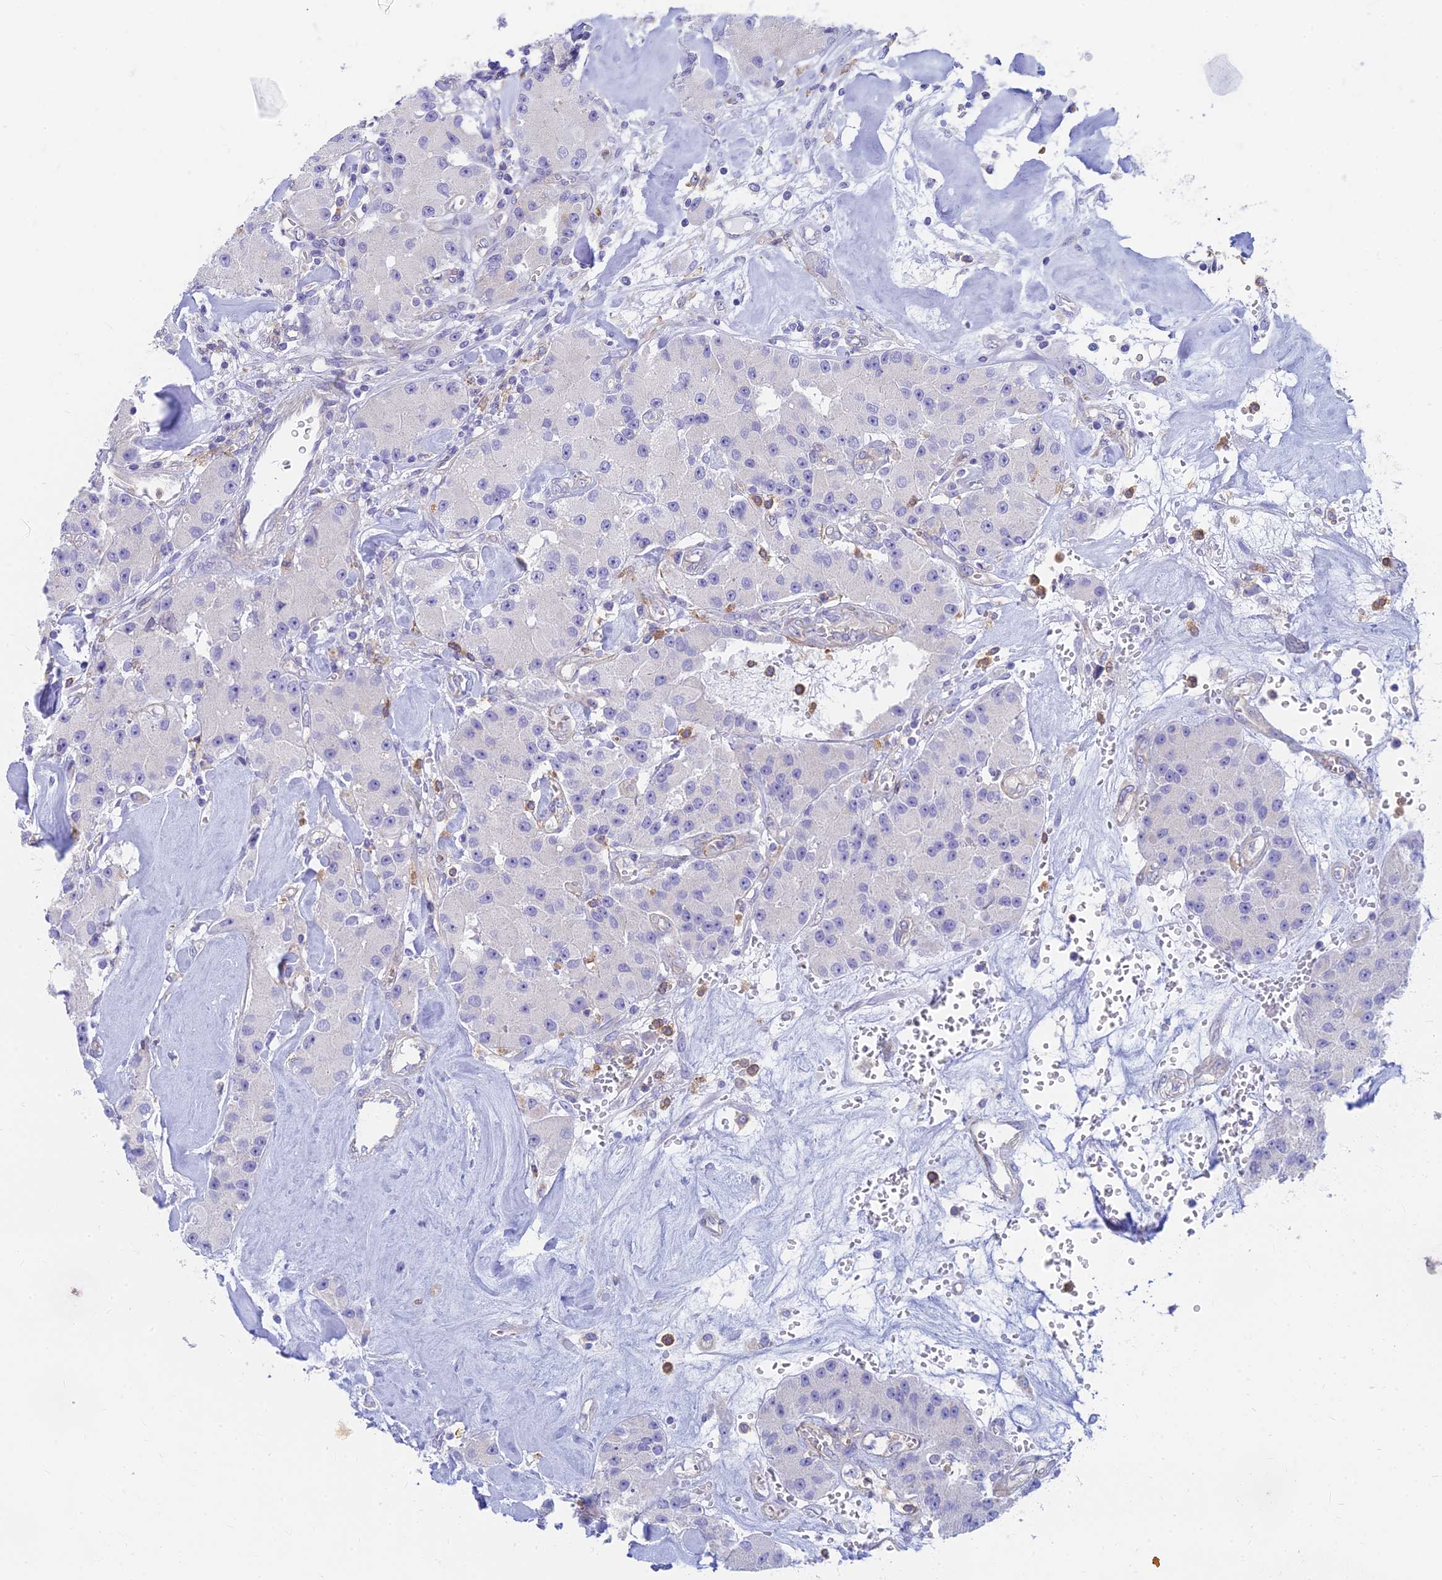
{"staining": {"intensity": "negative", "quantity": "none", "location": "none"}, "tissue": "carcinoid", "cell_type": "Tumor cells", "image_type": "cancer", "snomed": [{"axis": "morphology", "description": "Carcinoid, malignant, NOS"}, {"axis": "topography", "description": "Pancreas"}], "caption": "Immunohistochemistry (IHC) histopathology image of human carcinoid (malignant) stained for a protein (brown), which displays no staining in tumor cells. (Immunohistochemistry (IHC), brightfield microscopy, high magnification).", "gene": "STRN4", "patient": {"sex": "male", "age": 41}}